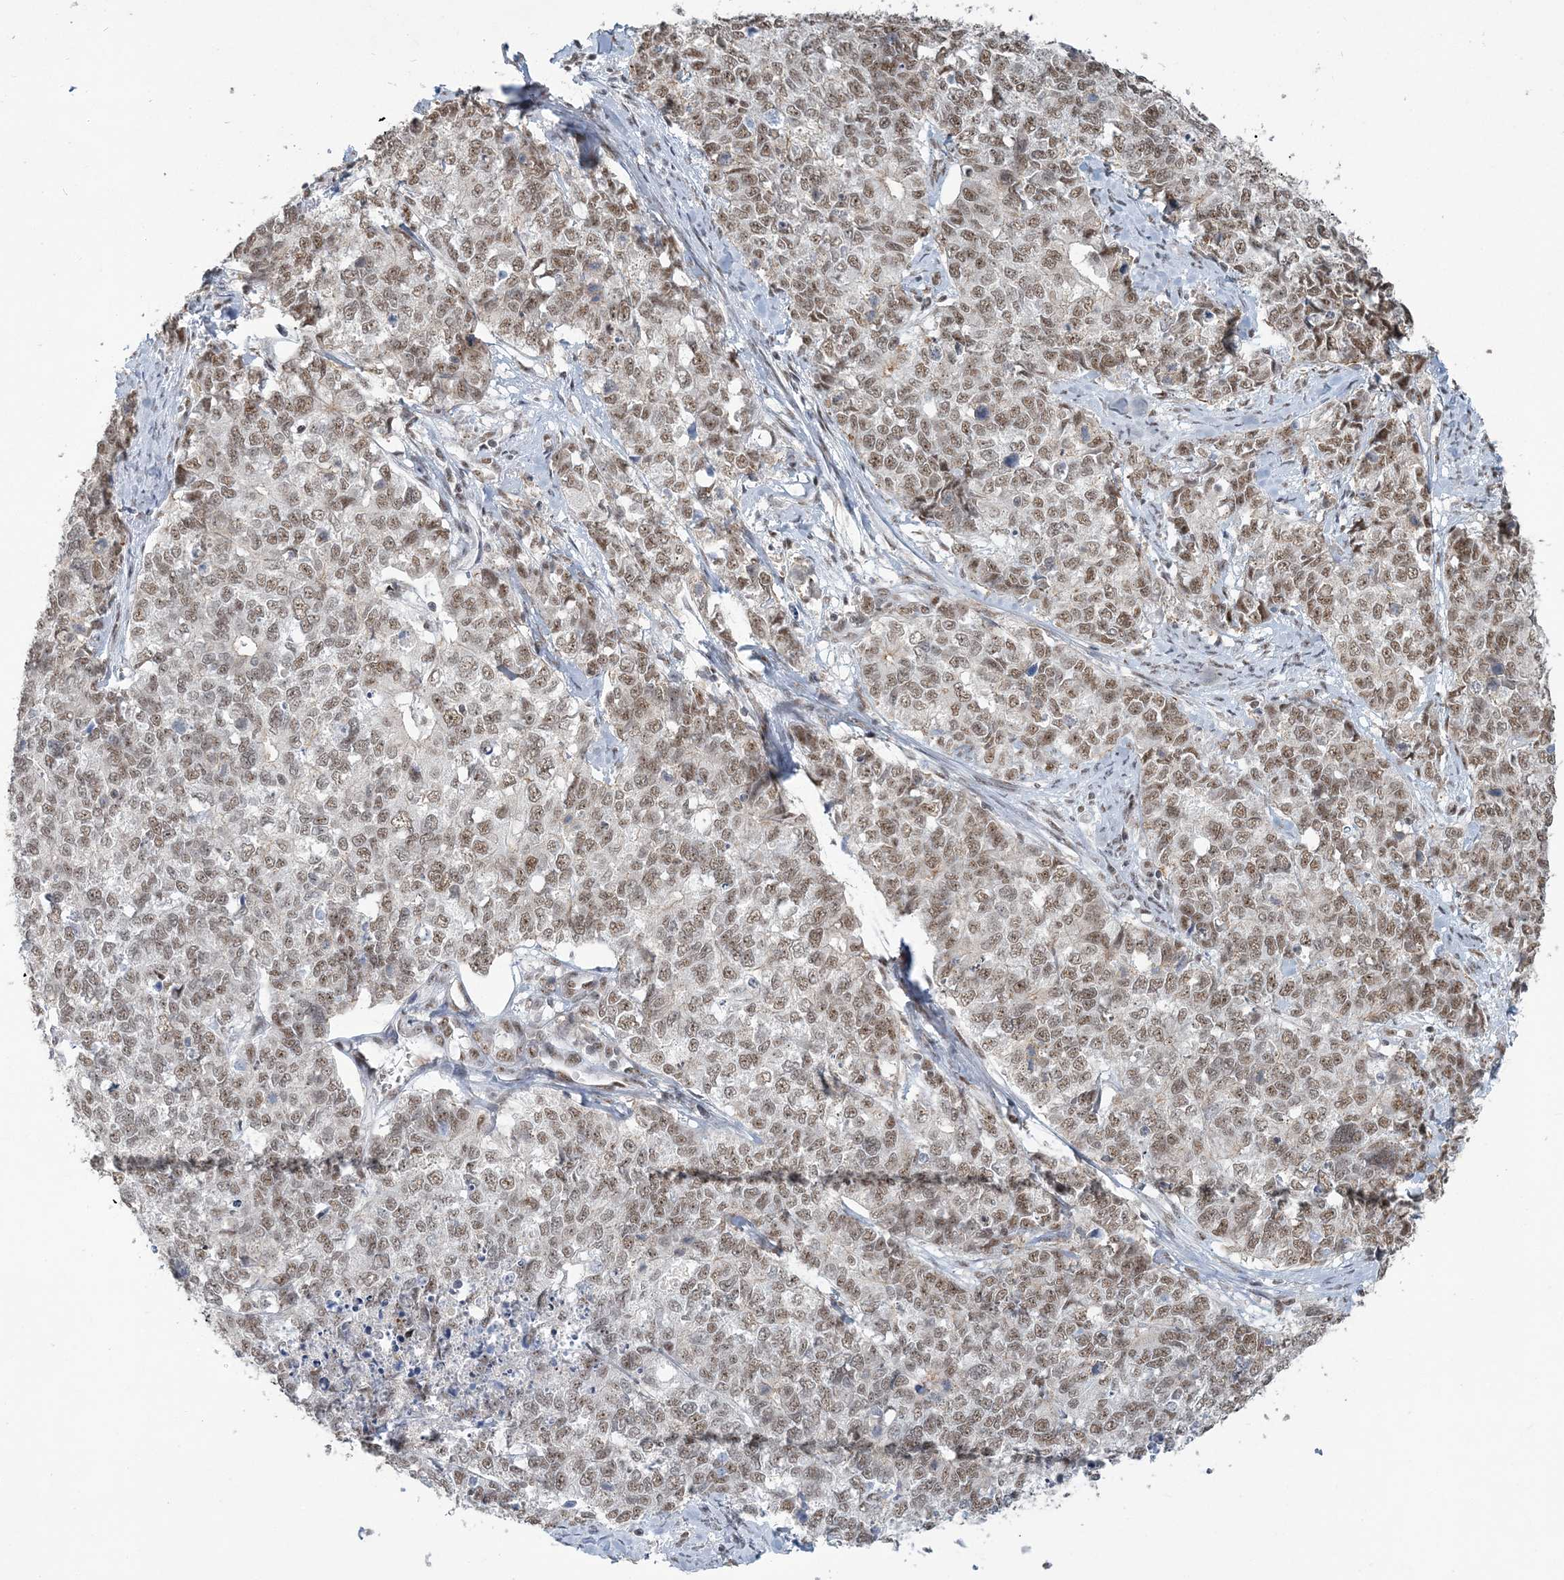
{"staining": {"intensity": "moderate", "quantity": ">75%", "location": "nuclear"}, "tissue": "cervical cancer", "cell_type": "Tumor cells", "image_type": "cancer", "snomed": [{"axis": "morphology", "description": "Squamous cell carcinoma, NOS"}, {"axis": "topography", "description": "Cervix"}], "caption": "Immunohistochemistry (IHC) histopathology image of neoplastic tissue: cervical squamous cell carcinoma stained using immunohistochemistry shows medium levels of moderate protein expression localized specifically in the nuclear of tumor cells, appearing as a nuclear brown color.", "gene": "PLRG1", "patient": {"sex": "female", "age": 63}}